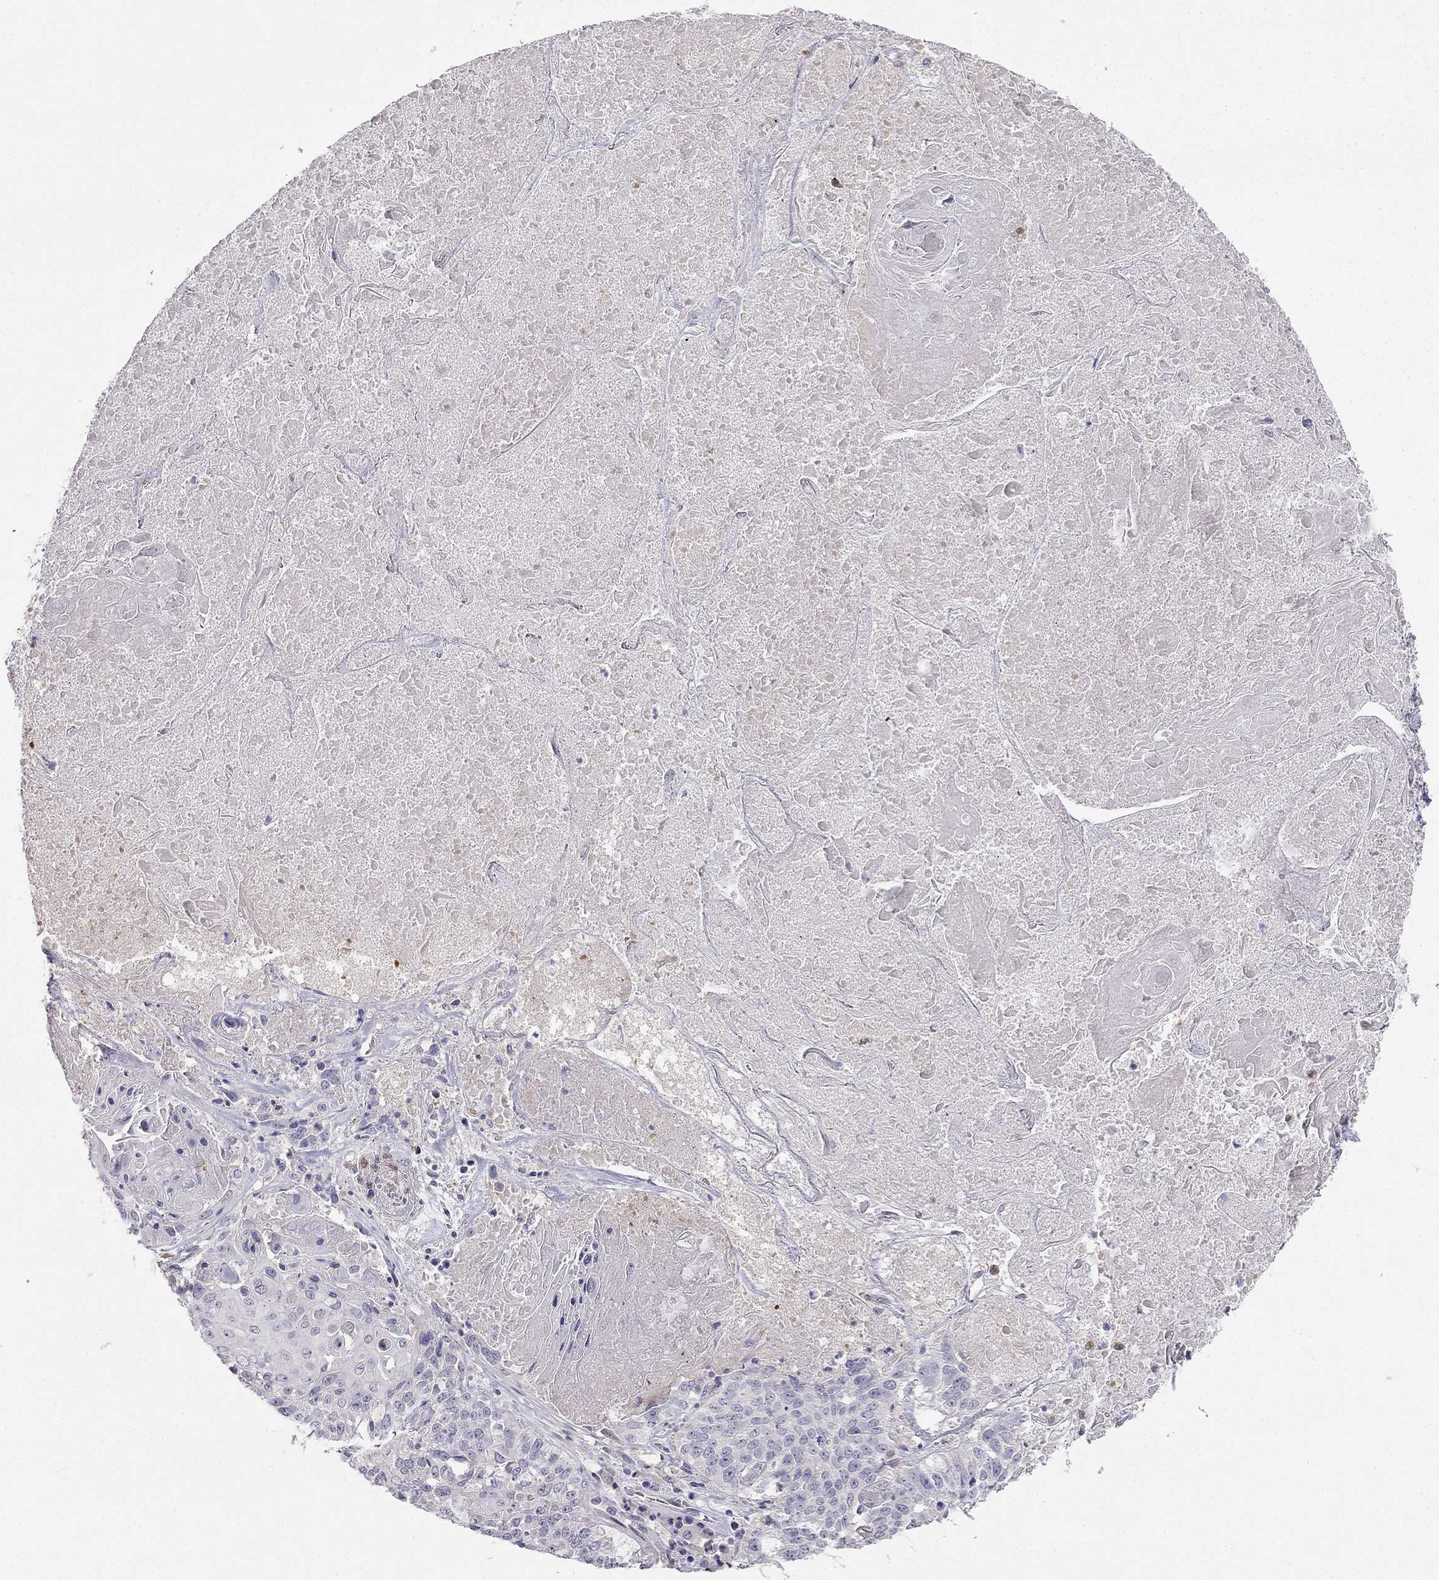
{"staining": {"intensity": "negative", "quantity": "none", "location": "none"}, "tissue": "lung cancer", "cell_type": "Tumor cells", "image_type": "cancer", "snomed": [{"axis": "morphology", "description": "Squamous cell carcinoma, NOS"}, {"axis": "topography", "description": "Lung"}], "caption": "The micrograph demonstrates no significant expression in tumor cells of lung squamous cell carcinoma.", "gene": "C16orf89", "patient": {"sex": "male", "age": 64}}